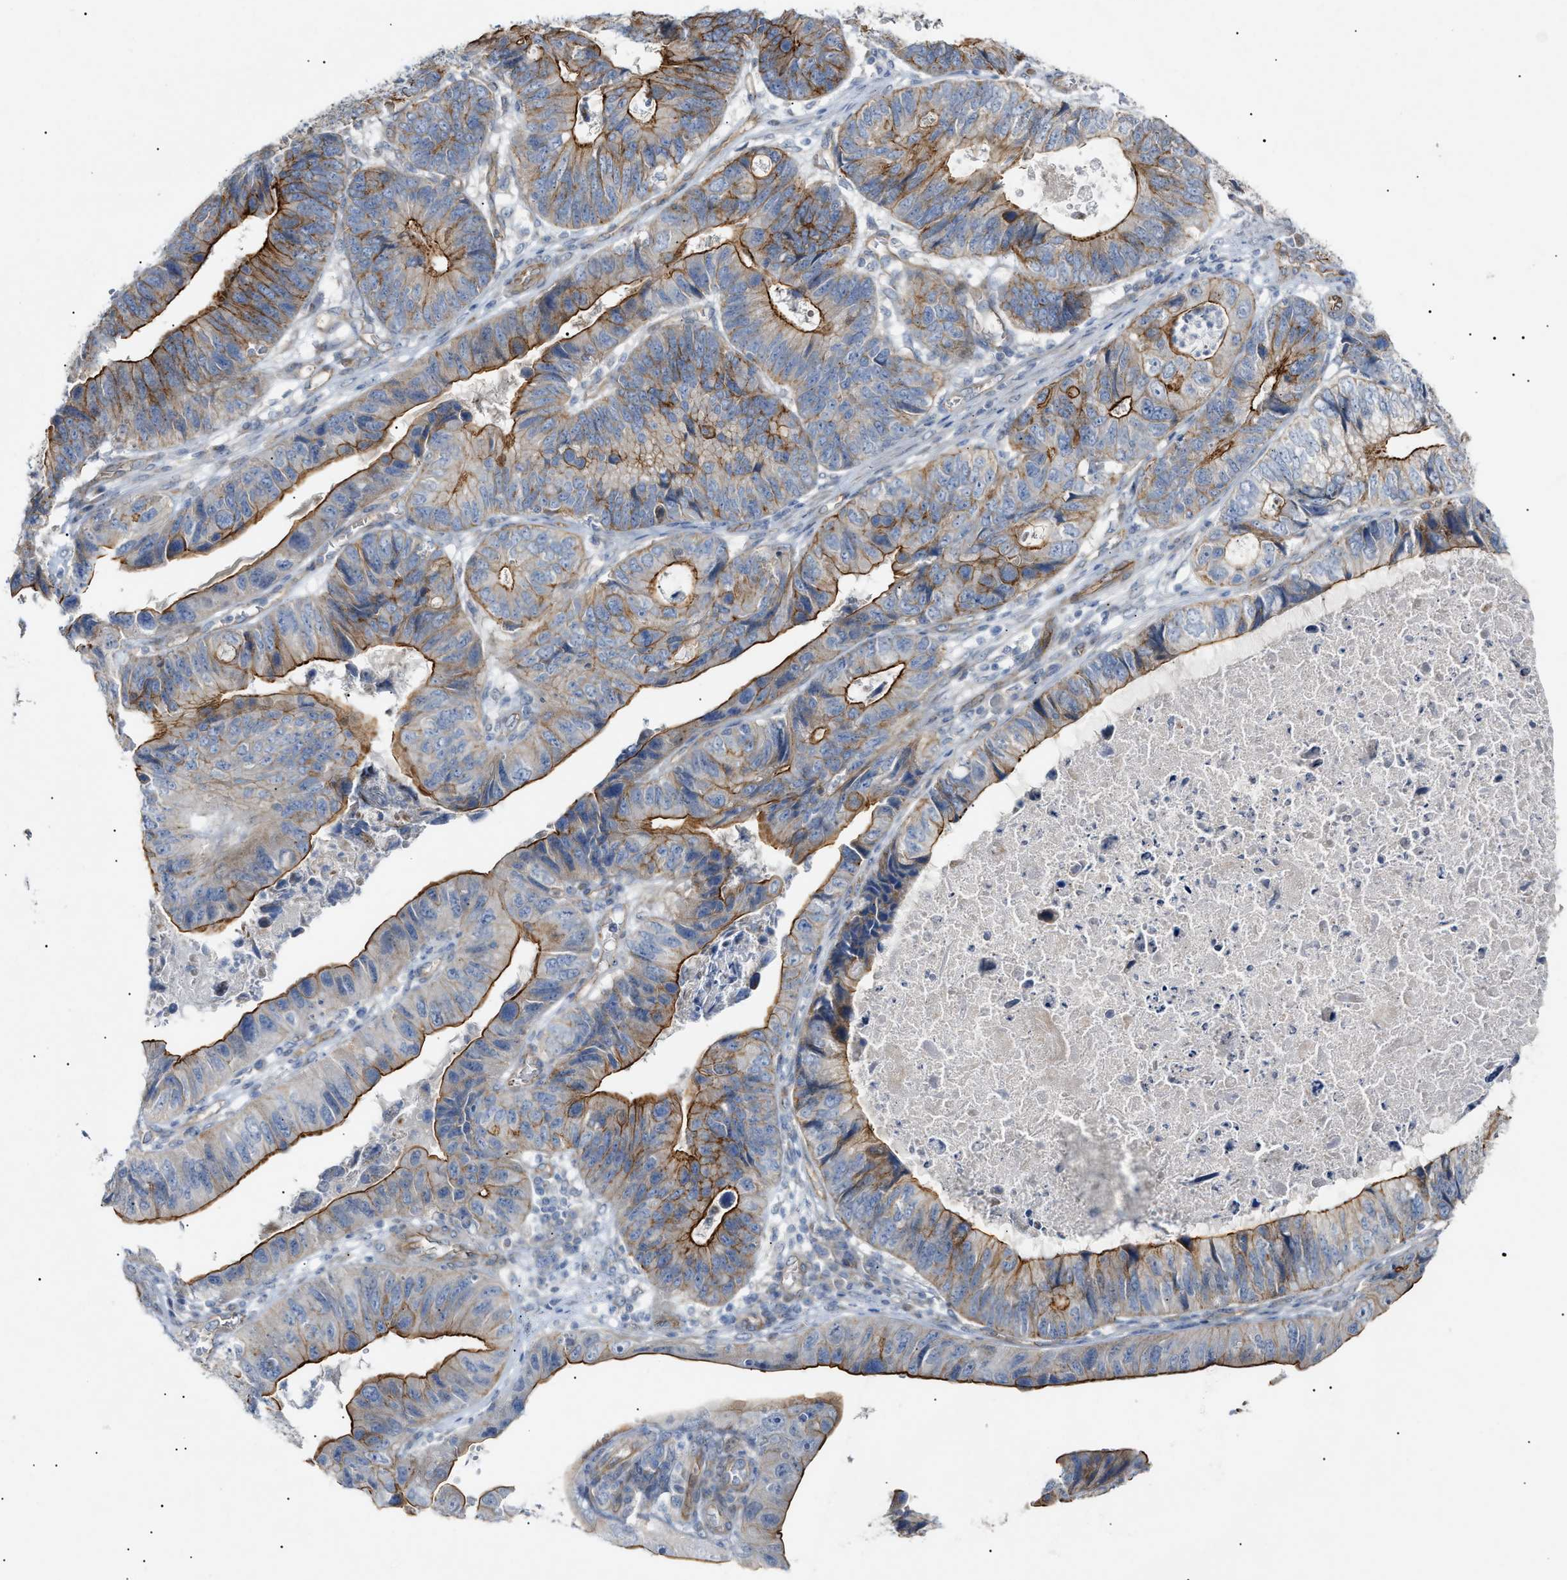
{"staining": {"intensity": "strong", "quantity": "25%-75%", "location": "cytoplasmic/membranous"}, "tissue": "stomach cancer", "cell_type": "Tumor cells", "image_type": "cancer", "snomed": [{"axis": "morphology", "description": "Adenocarcinoma, NOS"}, {"axis": "topography", "description": "Stomach"}], "caption": "There is high levels of strong cytoplasmic/membranous expression in tumor cells of adenocarcinoma (stomach), as demonstrated by immunohistochemical staining (brown color).", "gene": "ZFHX2", "patient": {"sex": "male", "age": 59}}